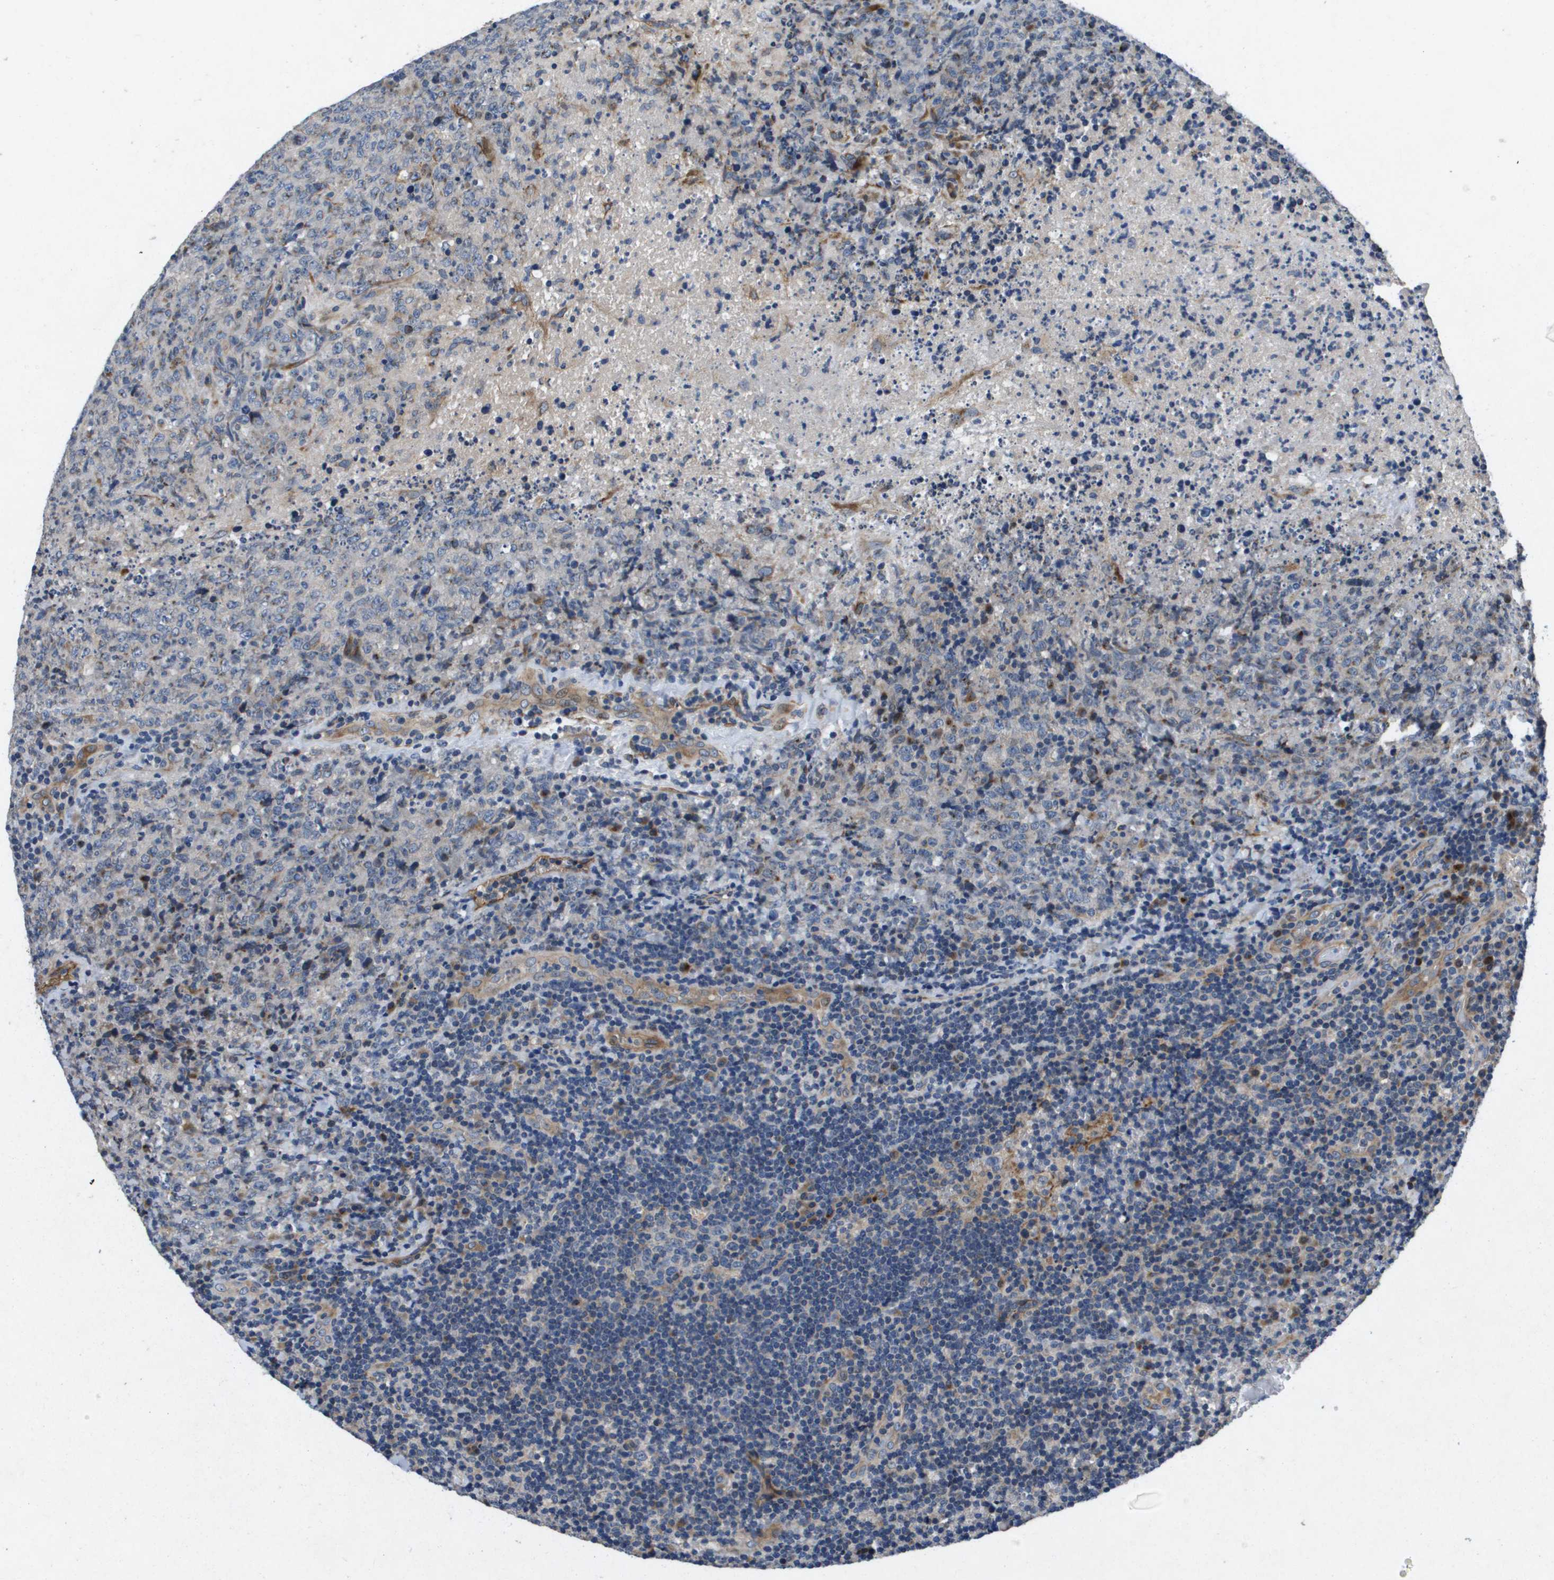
{"staining": {"intensity": "negative", "quantity": "none", "location": "none"}, "tissue": "lymphoma", "cell_type": "Tumor cells", "image_type": "cancer", "snomed": [{"axis": "morphology", "description": "Malignant lymphoma, non-Hodgkin's type, High grade"}, {"axis": "topography", "description": "Tonsil"}], "caption": "There is no significant positivity in tumor cells of high-grade malignant lymphoma, non-Hodgkin's type.", "gene": "ENTPD2", "patient": {"sex": "female", "age": 36}}